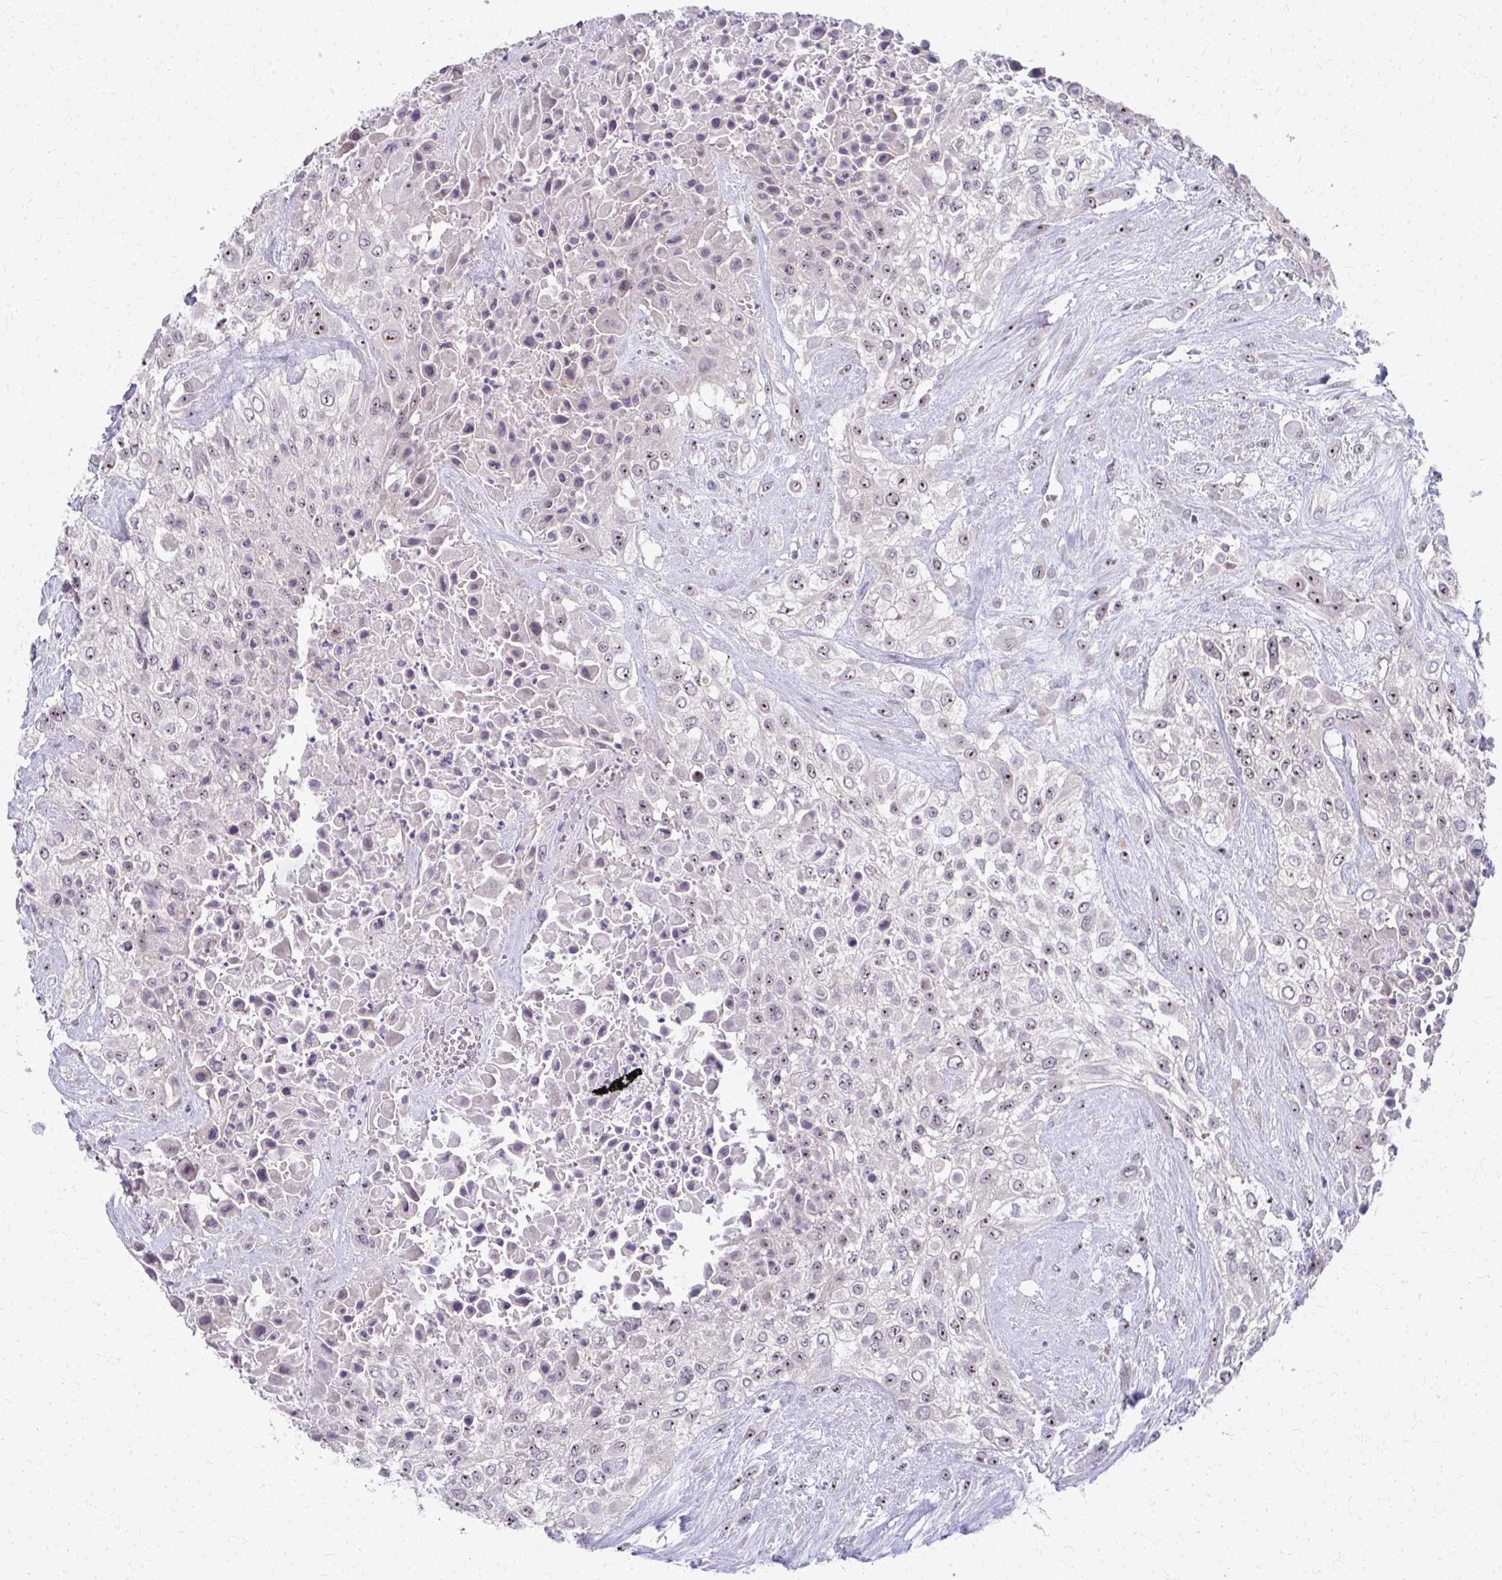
{"staining": {"intensity": "moderate", "quantity": ">75%", "location": "nuclear"}, "tissue": "urothelial cancer", "cell_type": "Tumor cells", "image_type": "cancer", "snomed": [{"axis": "morphology", "description": "Urothelial carcinoma, High grade"}, {"axis": "topography", "description": "Urinary bladder"}], "caption": "Immunohistochemistry (IHC) of human urothelial cancer reveals medium levels of moderate nuclear expression in about >75% of tumor cells.", "gene": "NUDT16", "patient": {"sex": "male", "age": 57}}